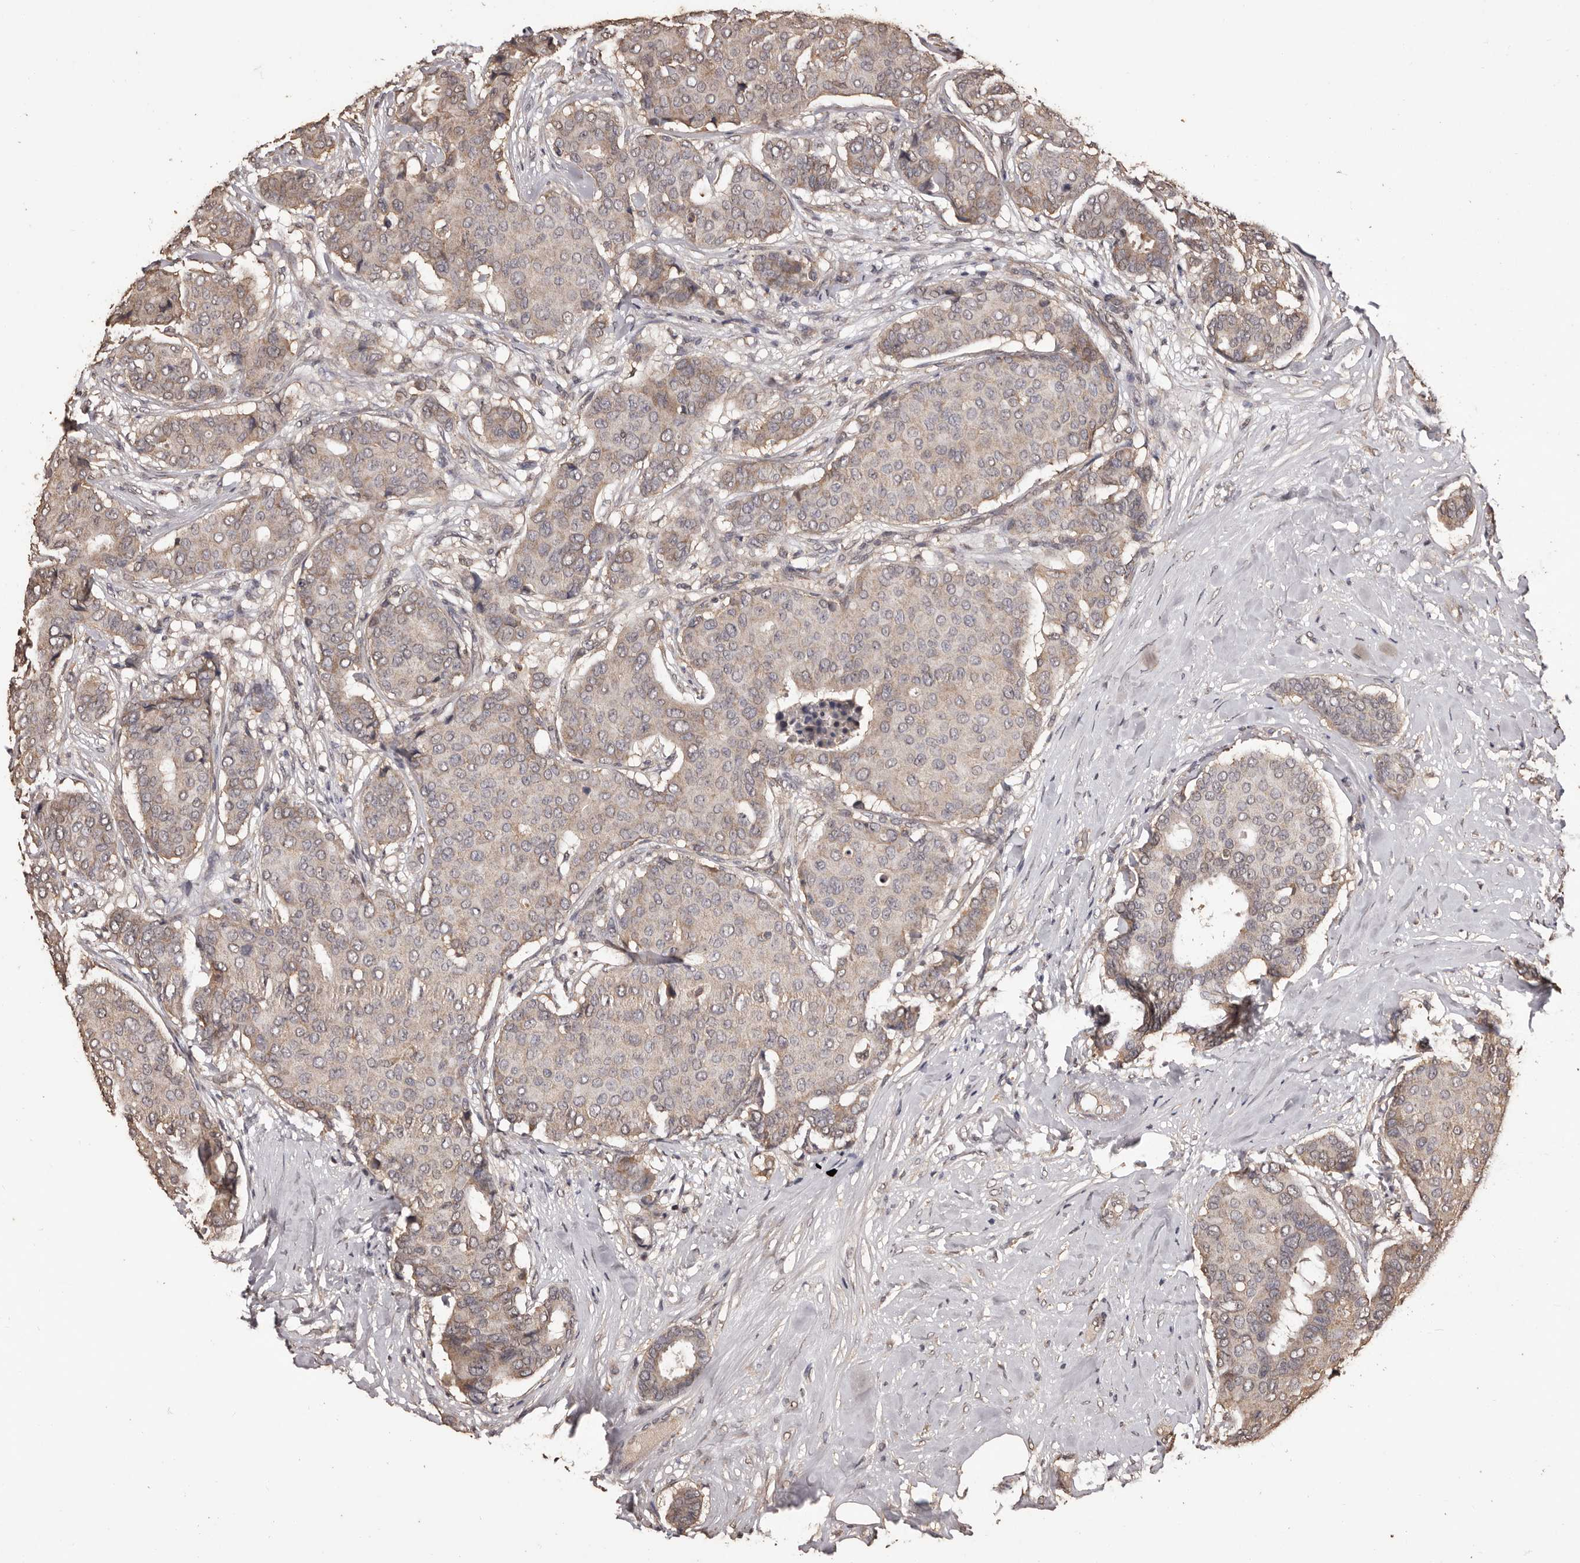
{"staining": {"intensity": "weak", "quantity": "<25%", "location": "cytoplasmic/membranous"}, "tissue": "breast cancer", "cell_type": "Tumor cells", "image_type": "cancer", "snomed": [{"axis": "morphology", "description": "Duct carcinoma"}, {"axis": "topography", "description": "Breast"}], "caption": "This is an immunohistochemistry (IHC) histopathology image of breast intraductal carcinoma. There is no positivity in tumor cells.", "gene": "NAV1", "patient": {"sex": "female", "age": 75}}